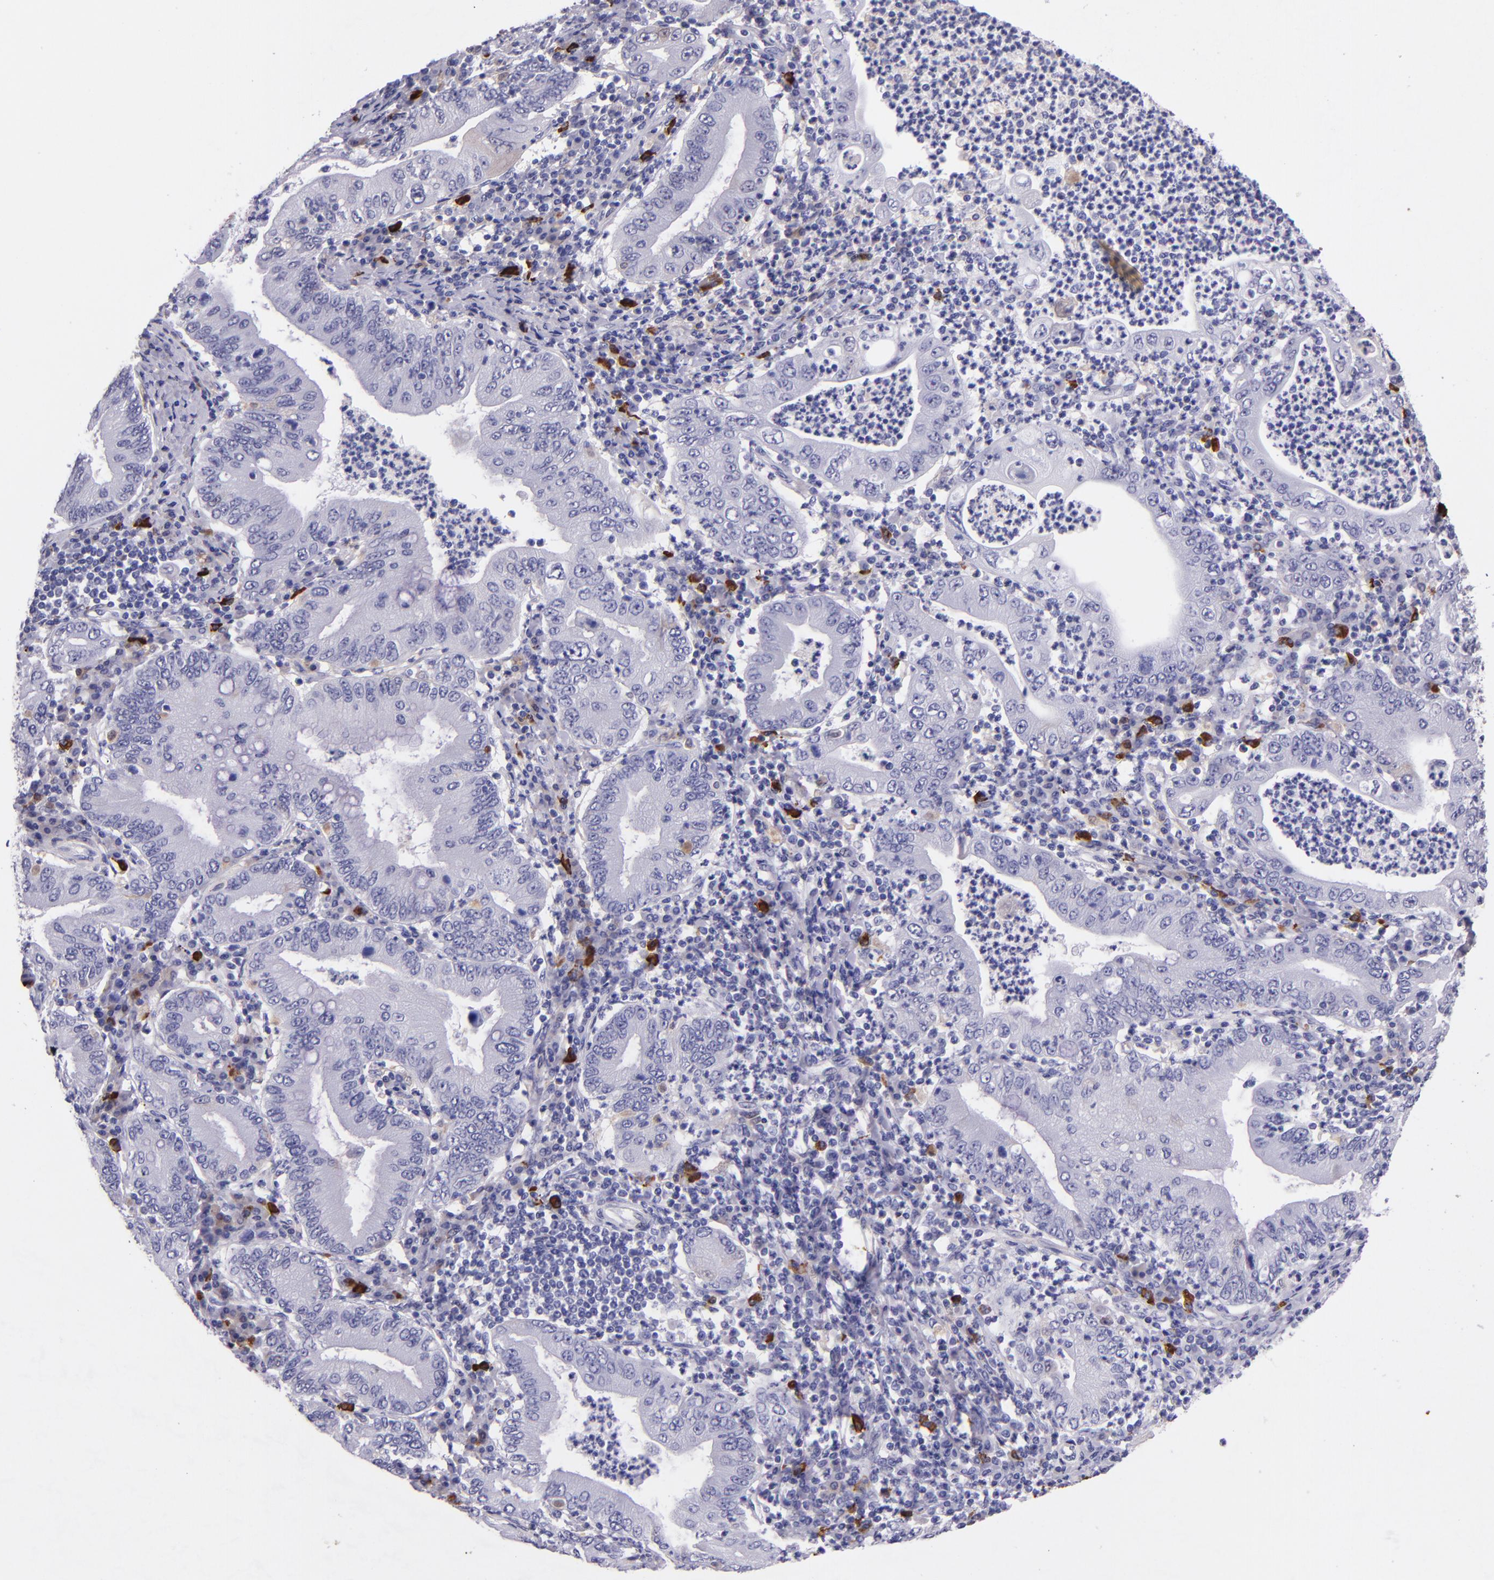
{"staining": {"intensity": "negative", "quantity": "none", "location": "none"}, "tissue": "stomach cancer", "cell_type": "Tumor cells", "image_type": "cancer", "snomed": [{"axis": "morphology", "description": "Normal tissue, NOS"}, {"axis": "morphology", "description": "Adenocarcinoma, NOS"}, {"axis": "topography", "description": "Esophagus"}, {"axis": "topography", "description": "Stomach, upper"}, {"axis": "topography", "description": "Peripheral nerve tissue"}], "caption": "DAB (3,3'-diaminobenzidine) immunohistochemical staining of human stomach cancer (adenocarcinoma) reveals no significant positivity in tumor cells.", "gene": "KNG1", "patient": {"sex": "male", "age": 62}}